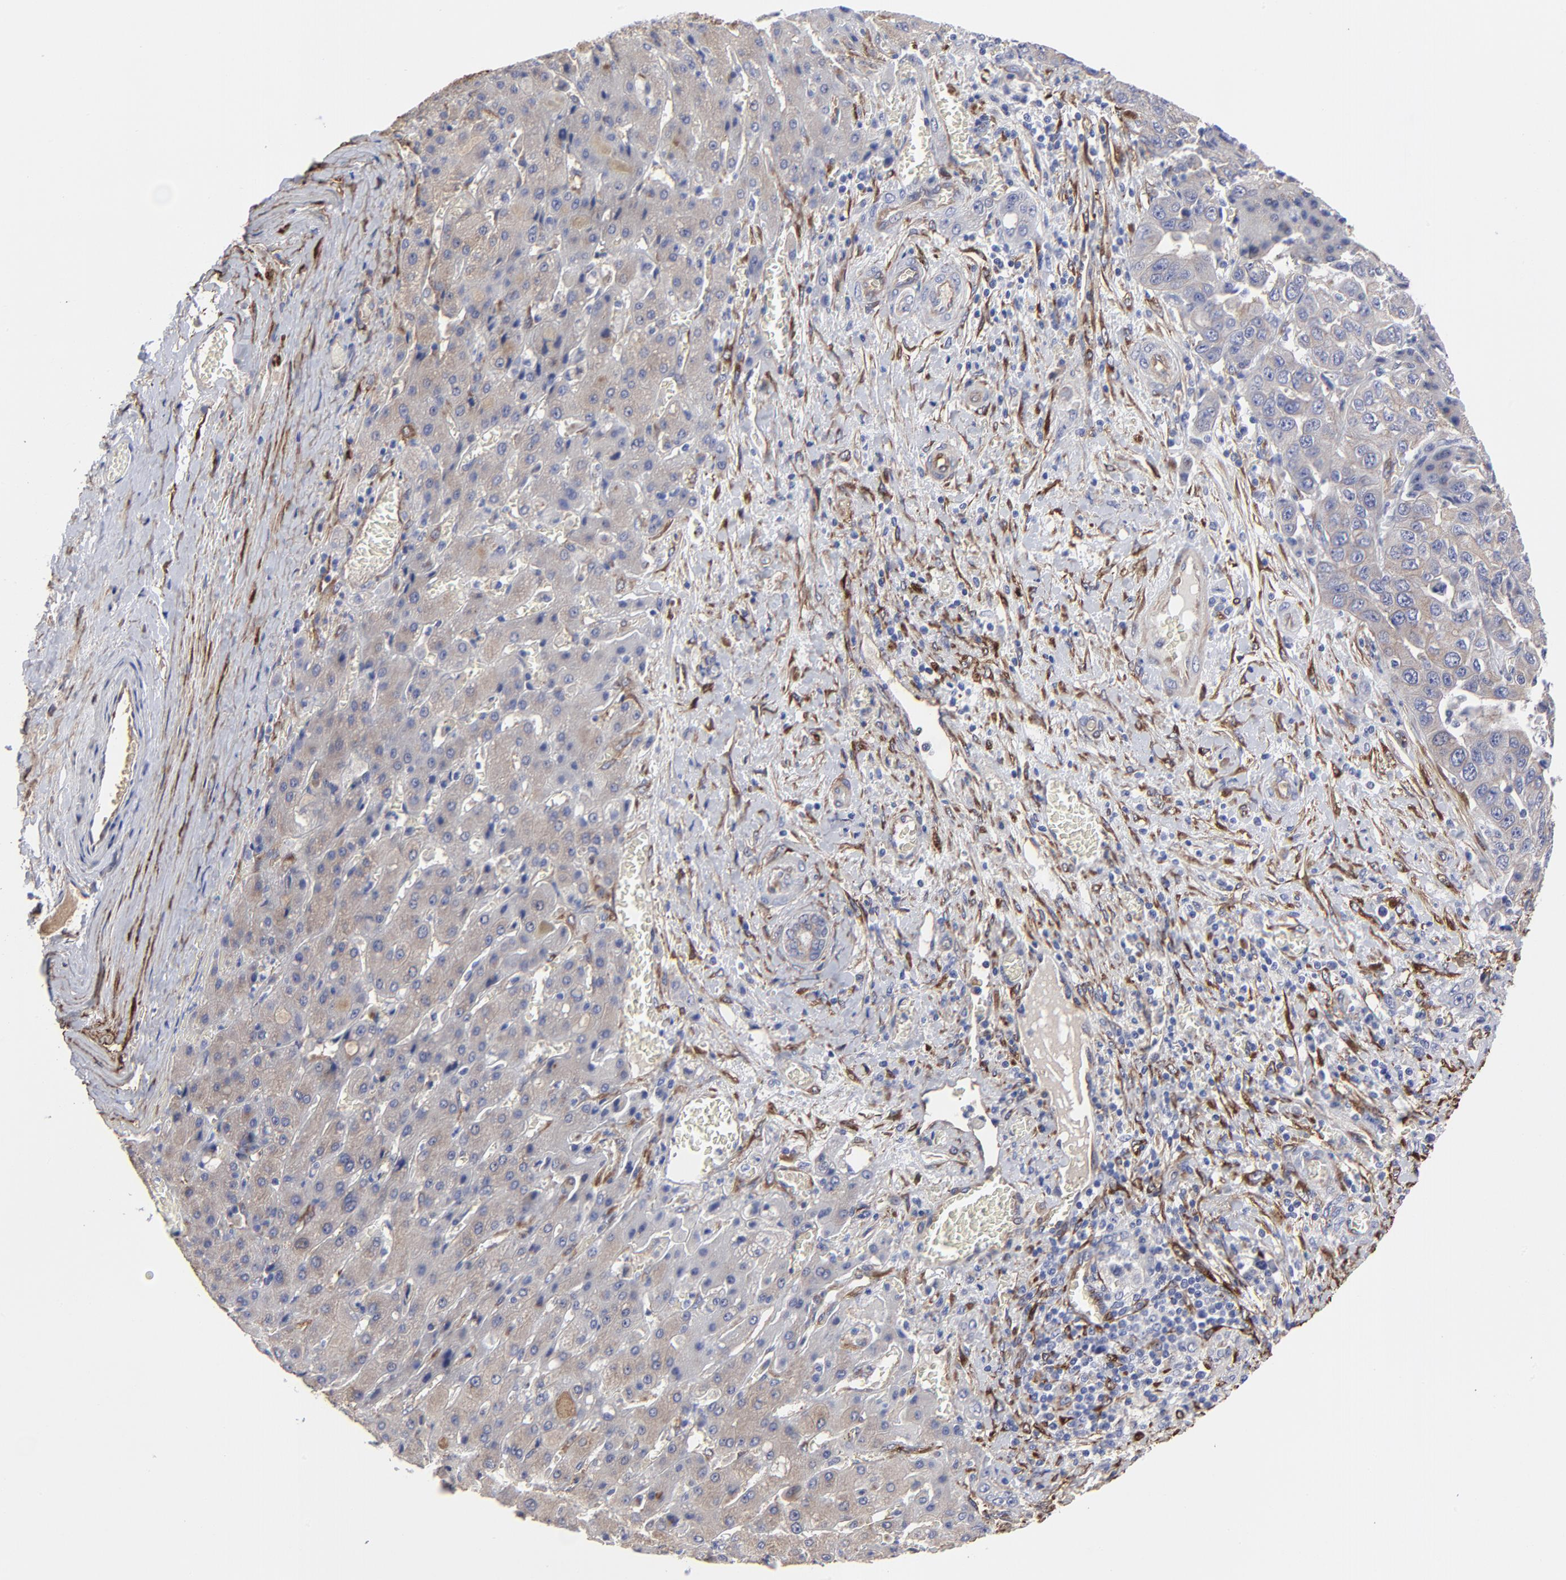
{"staining": {"intensity": "weak", "quantity": "<25%", "location": "cytoplasmic/membranous"}, "tissue": "liver cancer", "cell_type": "Tumor cells", "image_type": "cancer", "snomed": [{"axis": "morphology", "description": "Cholangiocarcinoma"}, {"axis": "topography", "description": "Liver"}], "caption": "Liver cancer (cholangiocarcinoma) stained for a protein using IHC reveals no positivity tumor cells.", "gene": "CILP", "patient": {"sex": "female", "age": 52}}